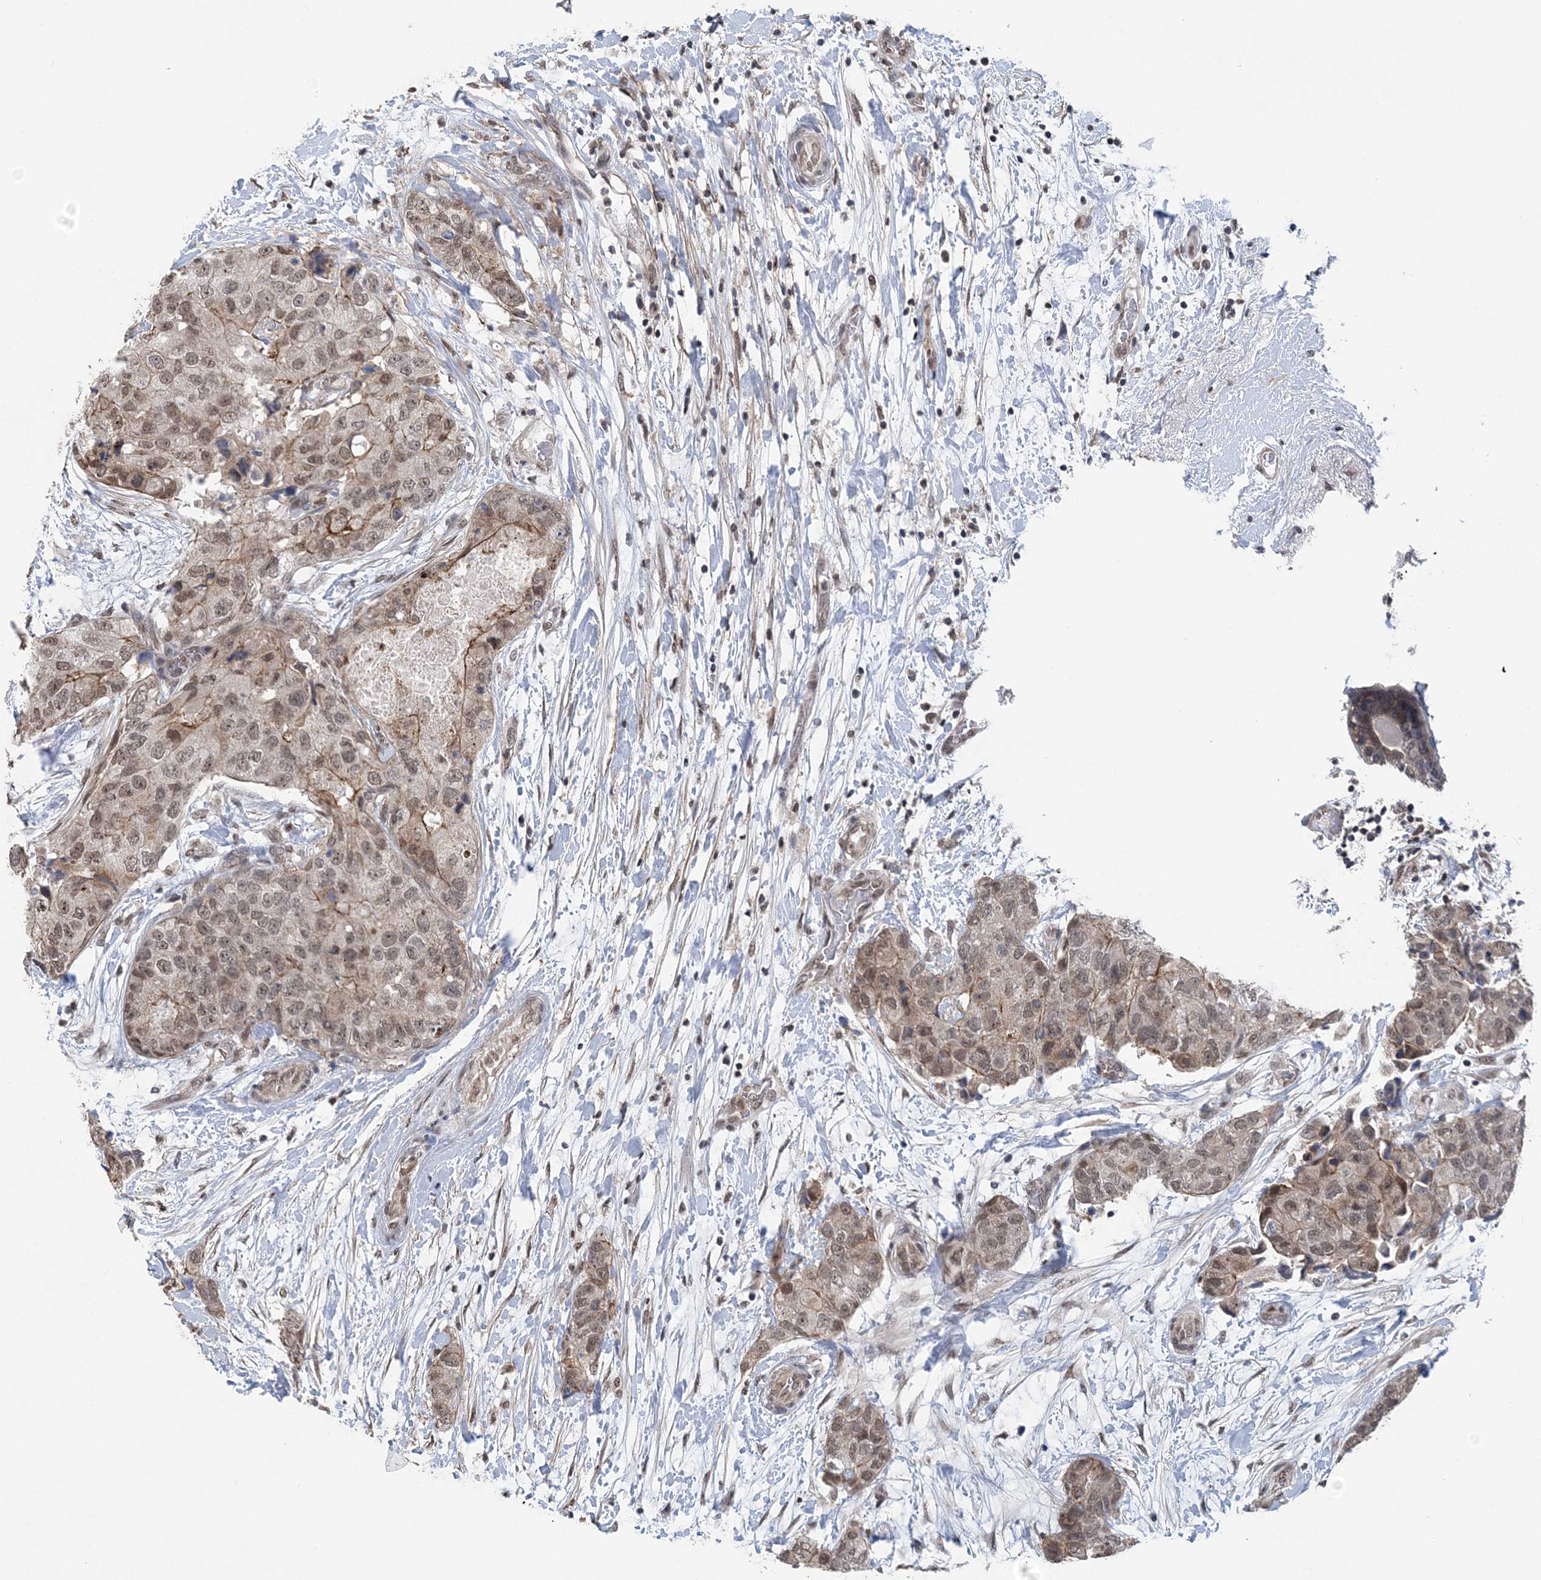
{"staining": {"intensity": "weak", "quantity": ">75%", "location": "nuclear"}, "tissue": "breast cancer", "cell_type": "Tumor cells", "image_type": "cancer", "snomed": [{"axis": "morphology", "description": "Duct carcinoma"}, {"axis": "topography", "description": "Breast"}], "caption": "Immunohistochemistry (IHC) histopathology image of neoplastic tissue: human breast invasive ductal carcinoma stained using immunohistochemistry (IHC) reveals low levels of weak protein expression localized specifically in the nuclear of tumor cells, appearing as a nuclear brown color.", "gene": "CCDC152", "patient": {"sex": "female", "age": 62}}